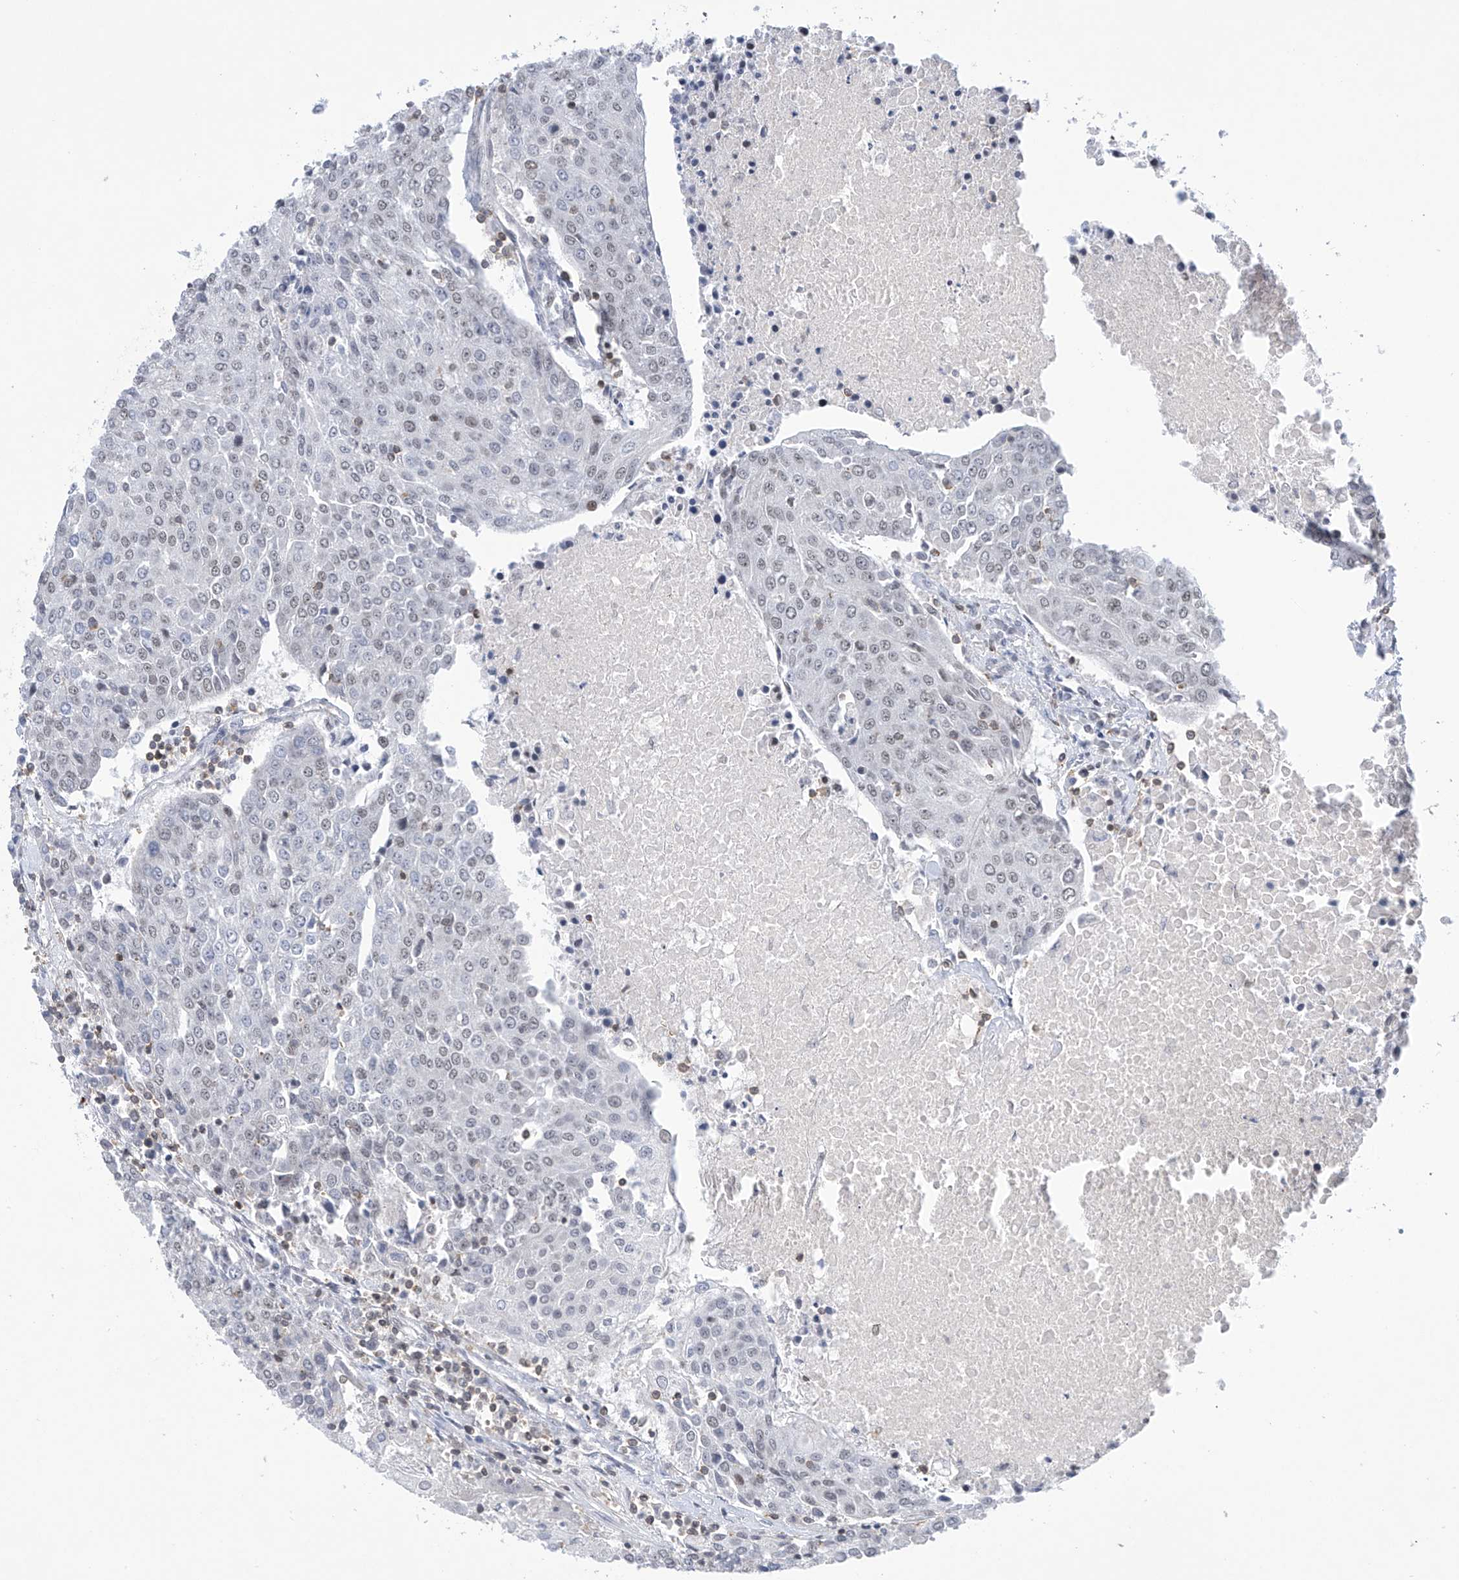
{"staining": {"intensity": "negative", "quantity": "none", "location": "none"}, "tissue": "urothelial cancer", "cell_type": "Tumor cells", "image_type": "cancer", "snomed": [{"axis": "morphology", "description": "Urothelial carcinoma, High grade"}, {"axis": "topography", "description": "Urinary bladder"}], "caption": "Tumor cells are negative for brown protein staining in urothelial cancer.", "gene": "MSL3", "patient": {"sex": "female", "age": 85}}